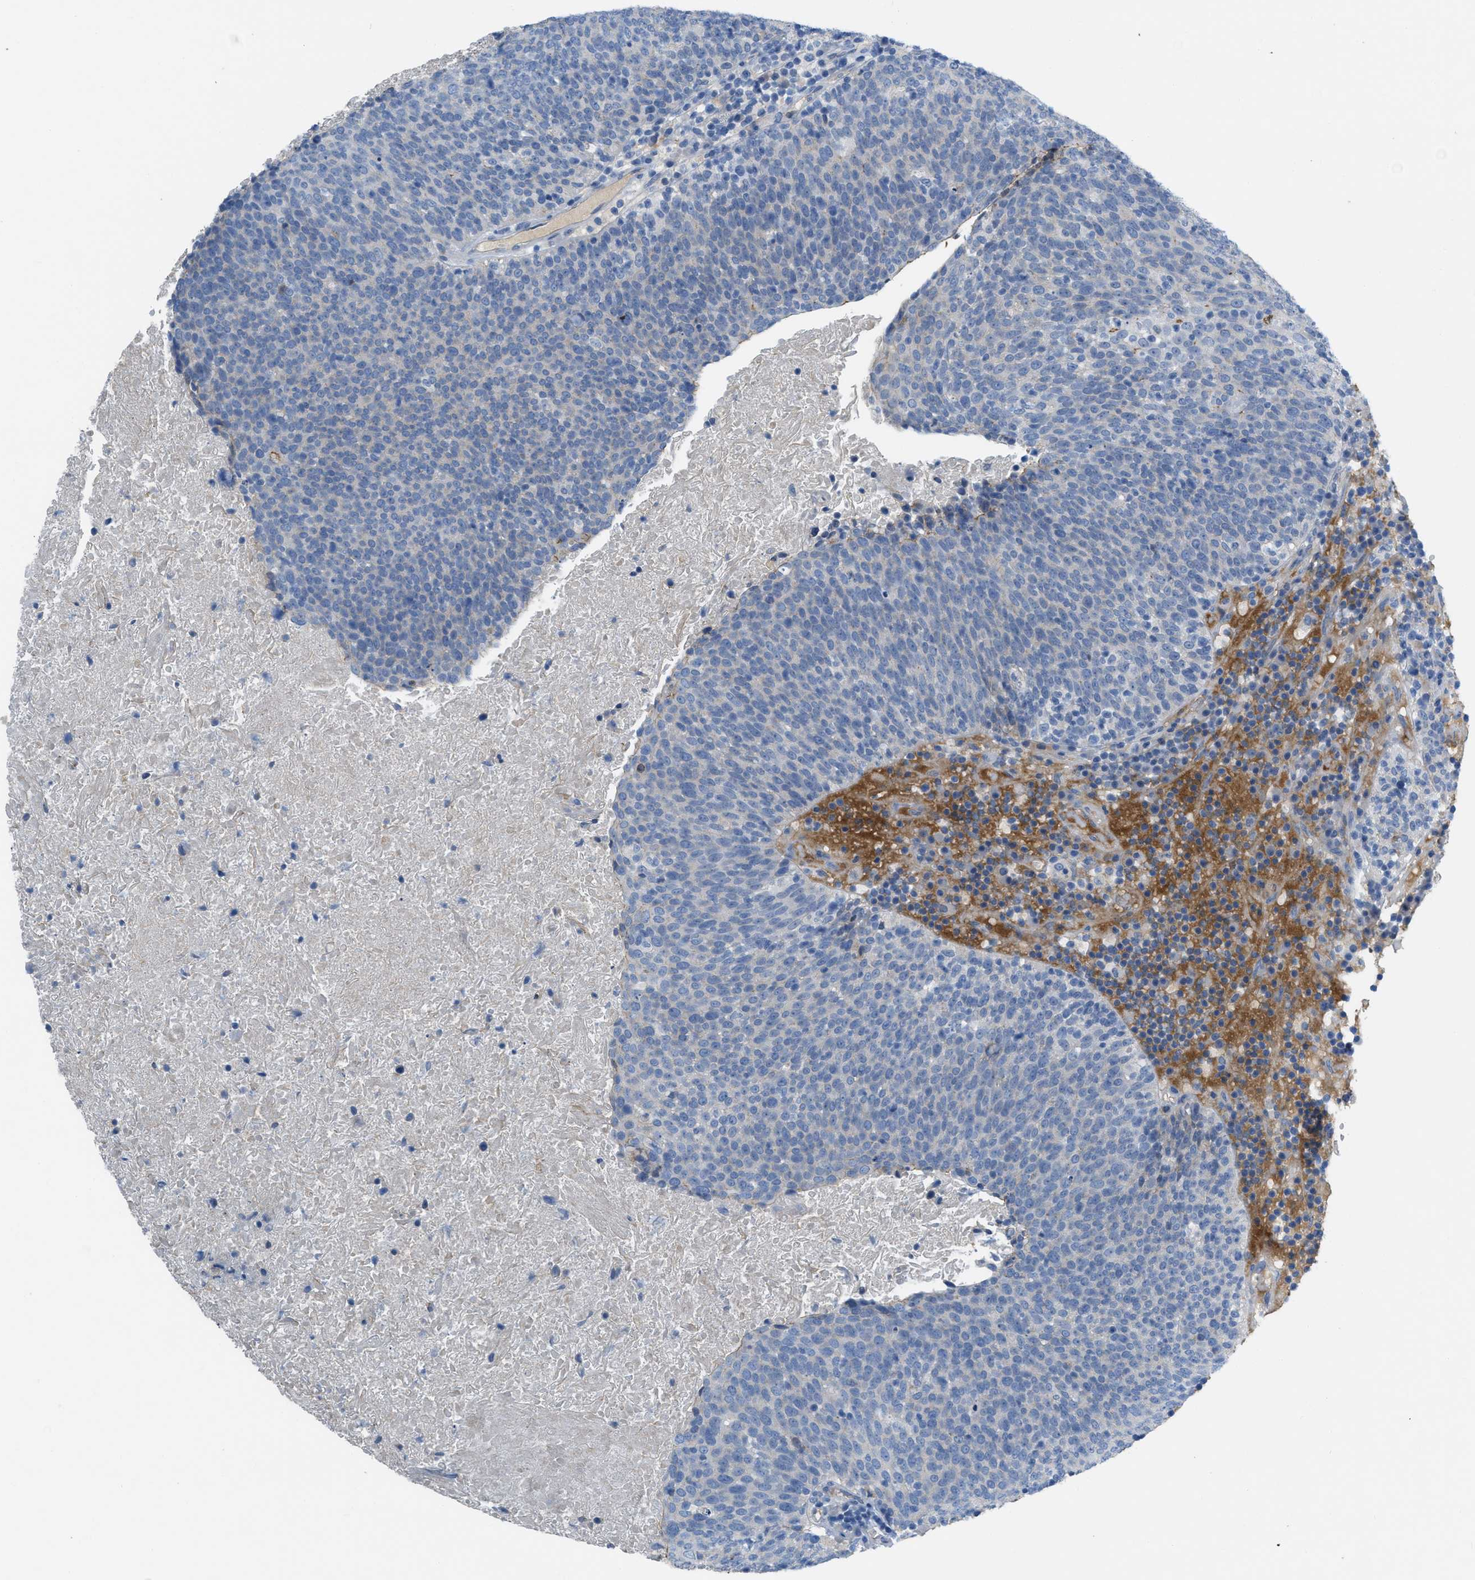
{"staining": {"intensity": "negative", "quantity": "none", "location": "none"}, "tissue": "head and neck cancer", "cell_type": "Tumor cells", "image_type": "cancer", "snomed": [{"axis": "morphology", "description": "Squamous cell carcinoma, NOS"}, {"axis": "morphology", "description": "Squamous cell carcinoma, metastatic, NOS"}, {"axis": "topography", "description": "Lymph node"}, {"axis": "topography", "description": "Head-Neck"}], "caption": "Tumor cells are negative for protein expression in human head and neck cancer.", "gene": "CRB3", "patient": {"sex": "male", "age": 62}}